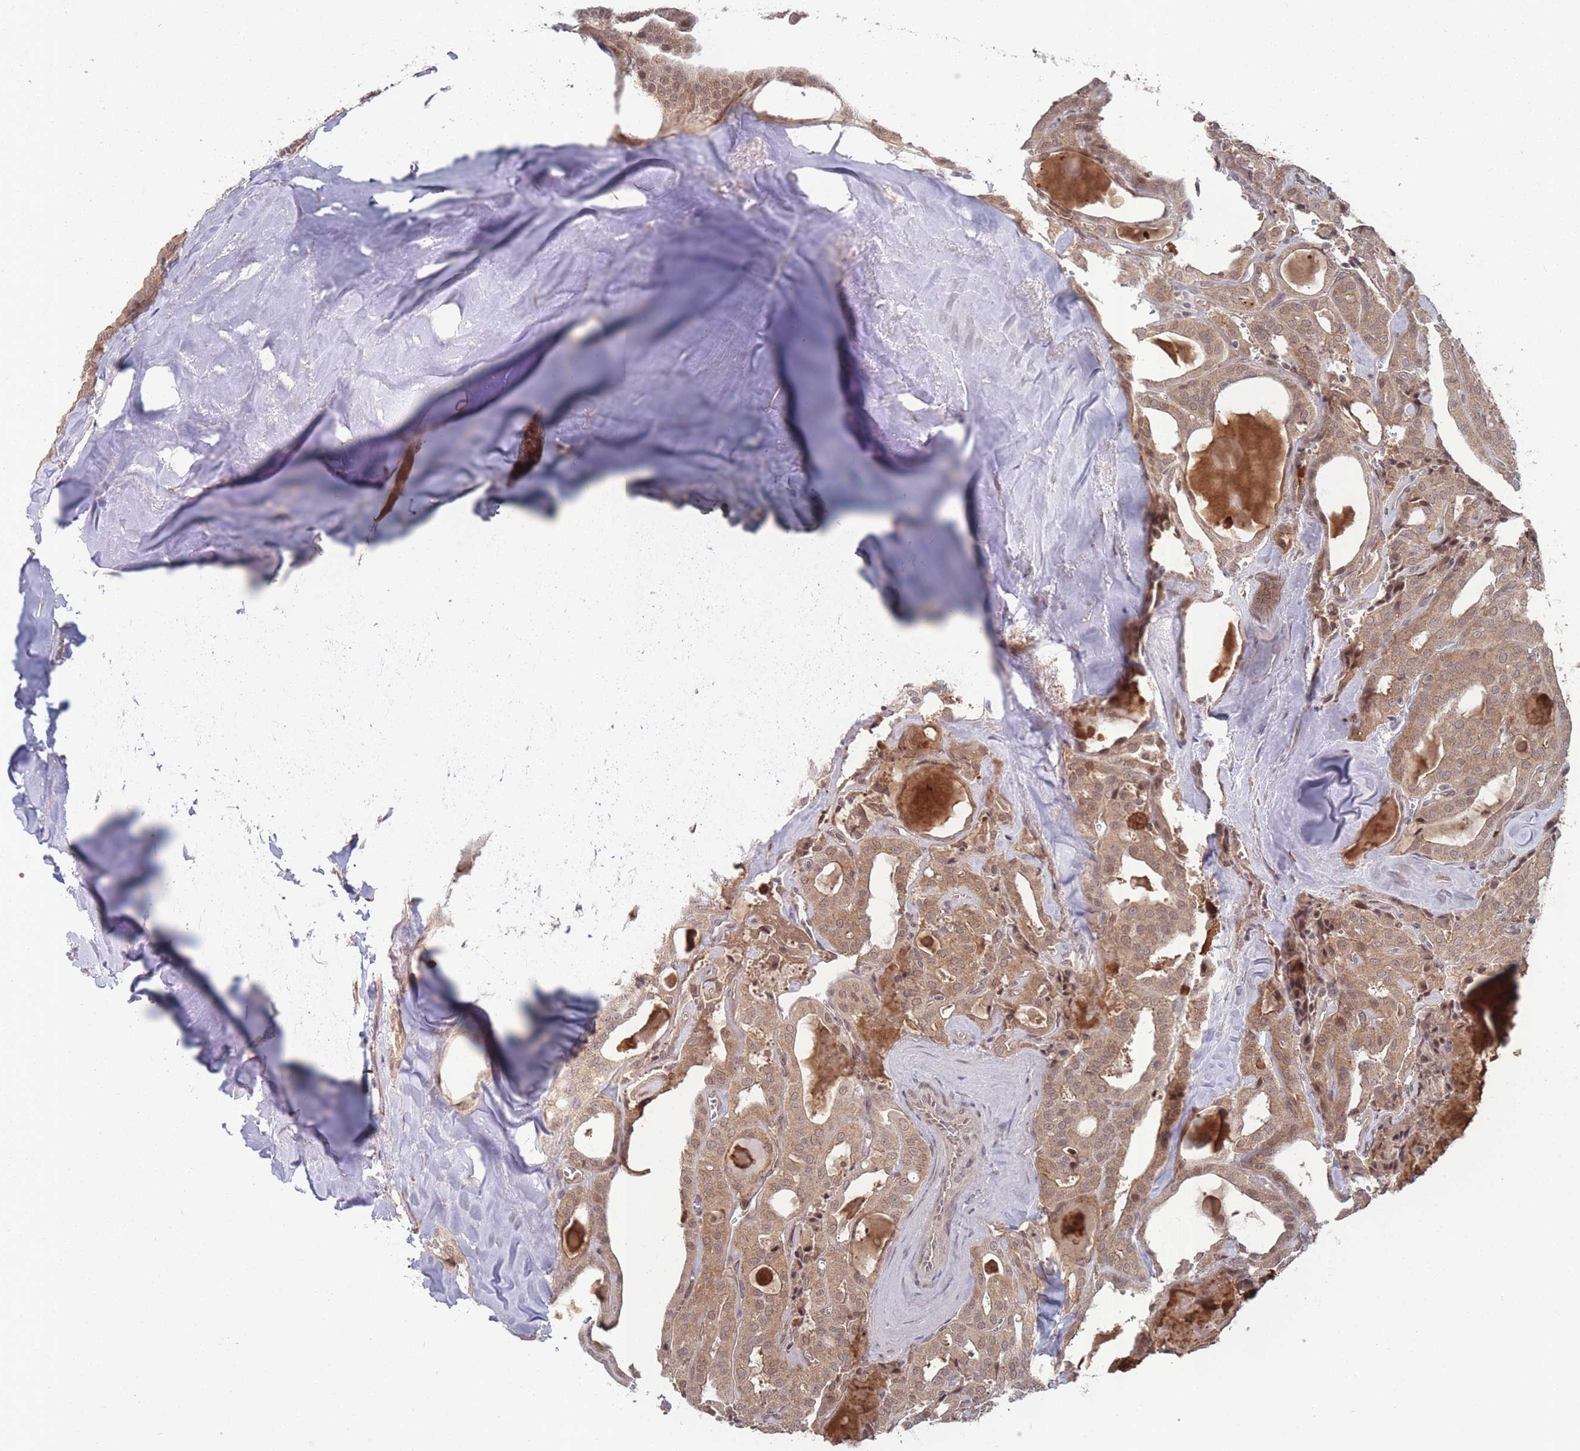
{"staining": {"intensity": "moderate", "quantity": ">75%", "location": "cytoplasmic/membranous"}, "tissue": "thyroid cancer", "cell_type": "Tumor cells", "image_type": "cancer", "snomed": [{"axis": "morphology", "description": "Papillary adenocarcinoma, NOS"}, {"axis": "topography", "description": "Thyroid gland"}], "caption": "There is medium levels of moderate cytoplasmic/membranous expression in tumor cells of papillary adenocarcinoma (thyroid), as demonstrated by immunohistochemical staining (brown color).", "gene": "CNTRL", "patient": {"sex": "male", "age": 52}}